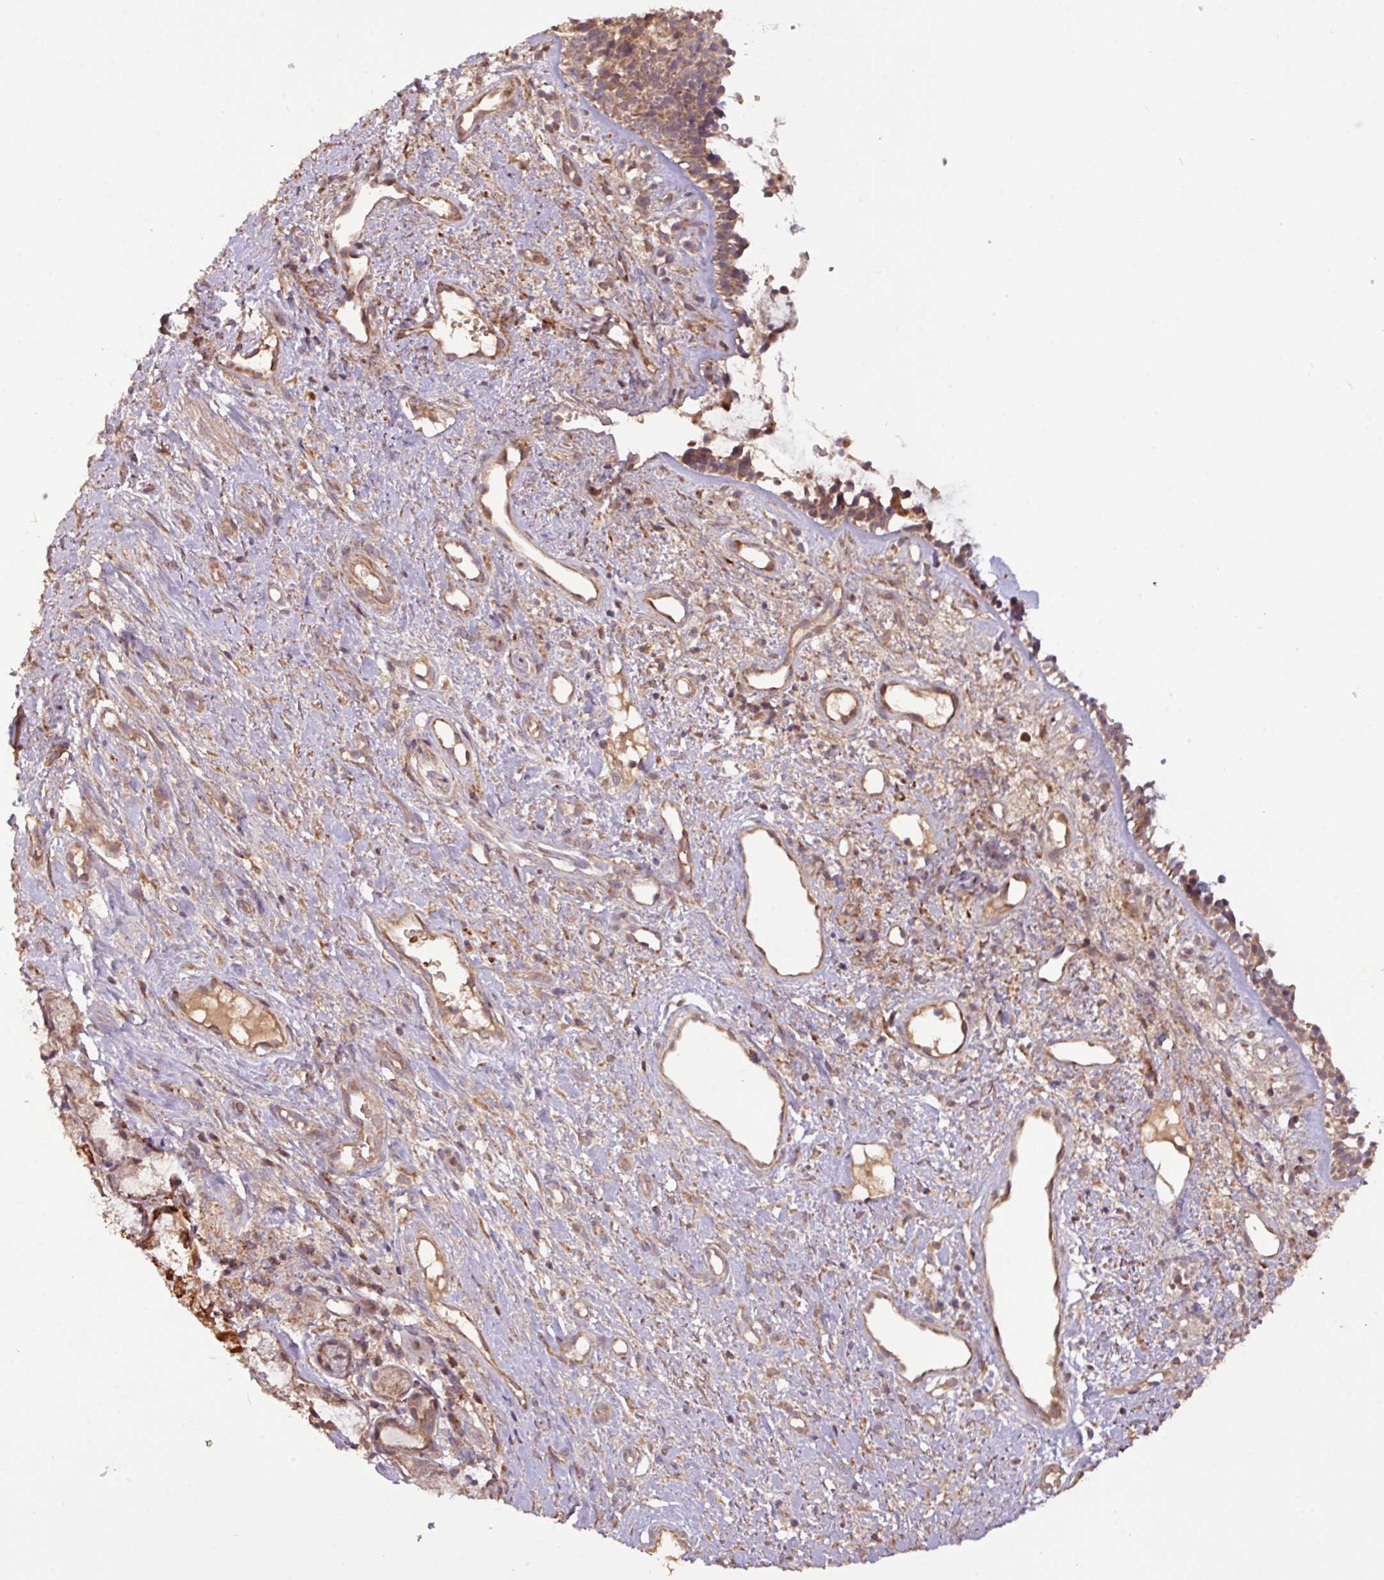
{"staining": {"intensity": "moderate", "quantity": ">75%", "location": "cytoplasmic/membranous"}, "tissue": "nasopharynx", "cell_type": "Respiratory epithelial cells", "image_type": "normal", "snomed": [{"axis": "morphology", "description": "Normal tissue, NOS"}, {"axis": "topography", "description": "Cartilage tissue"}, {"axis": "topography", "description": "Nasopharynx"}, {"axis": "topography", "description": "Thyroid gland"}], "caption": "A histopathology image of nasopharynx stained for a protein demonstrates moderate cytoplasmic/membranous brown staining in respiratory epithelial cells.", "gene": "YPEL1", "patient": {"sex": "male", "age": 63}}